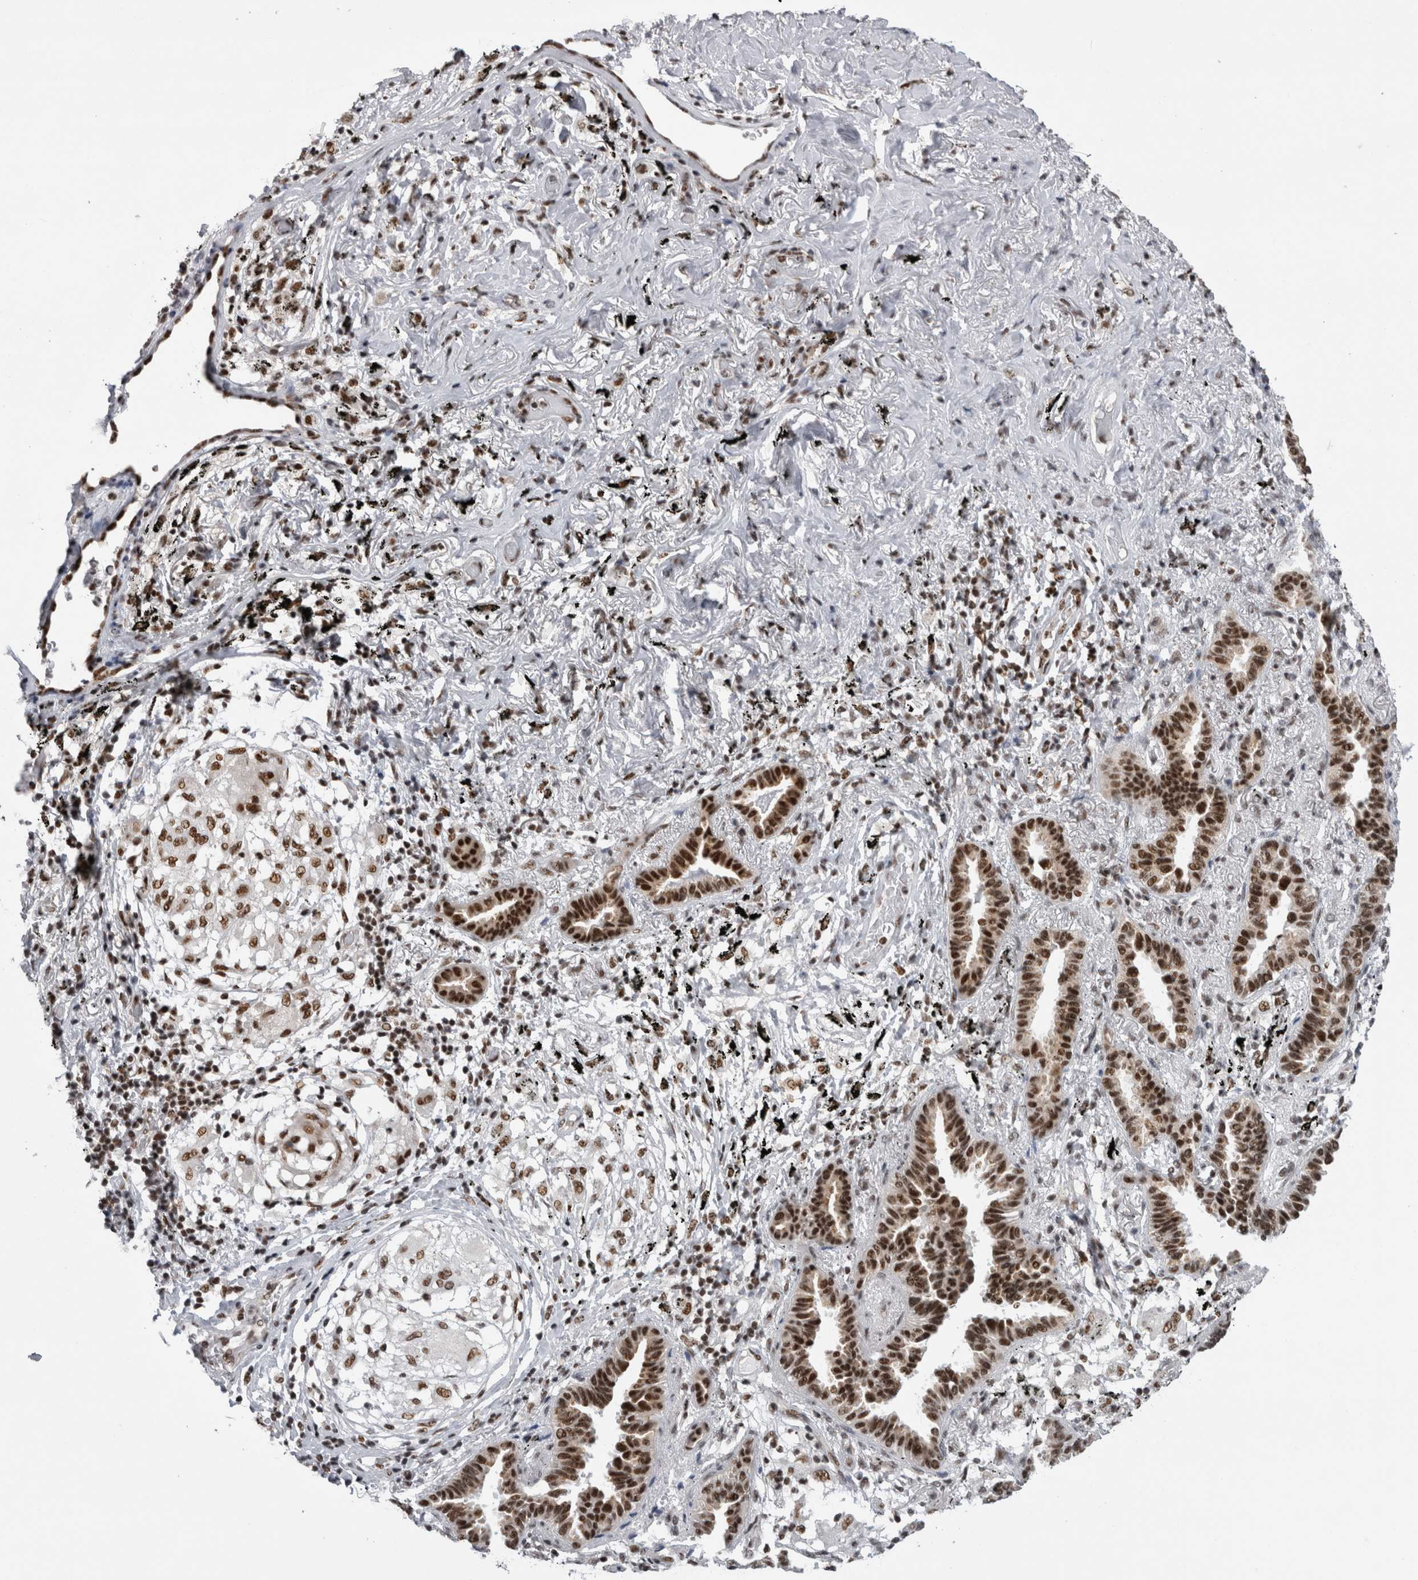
{"staining": {"intensity": "strong", "quantity": ">75%", "location": "nuclear"}, "tissue": "lung cancer", "cell_type": "Tumor cells", "image_type": "cancer", "snomed": [{"axis": "morphology", "description": "Adenocarcinoma, NOS"}, {"axis": "topography", "description": "Lung"}], "caption": "A high-resolution photomicrograph shows IHC staining of adenocarcinoma (lung), which reveals strong nuclear staining in about >75% of tumor cells. (IHC, brightfield microscopy, high magnification).", "gene": "CDK11A", "patient": {"sex": "male", "age": 59}}